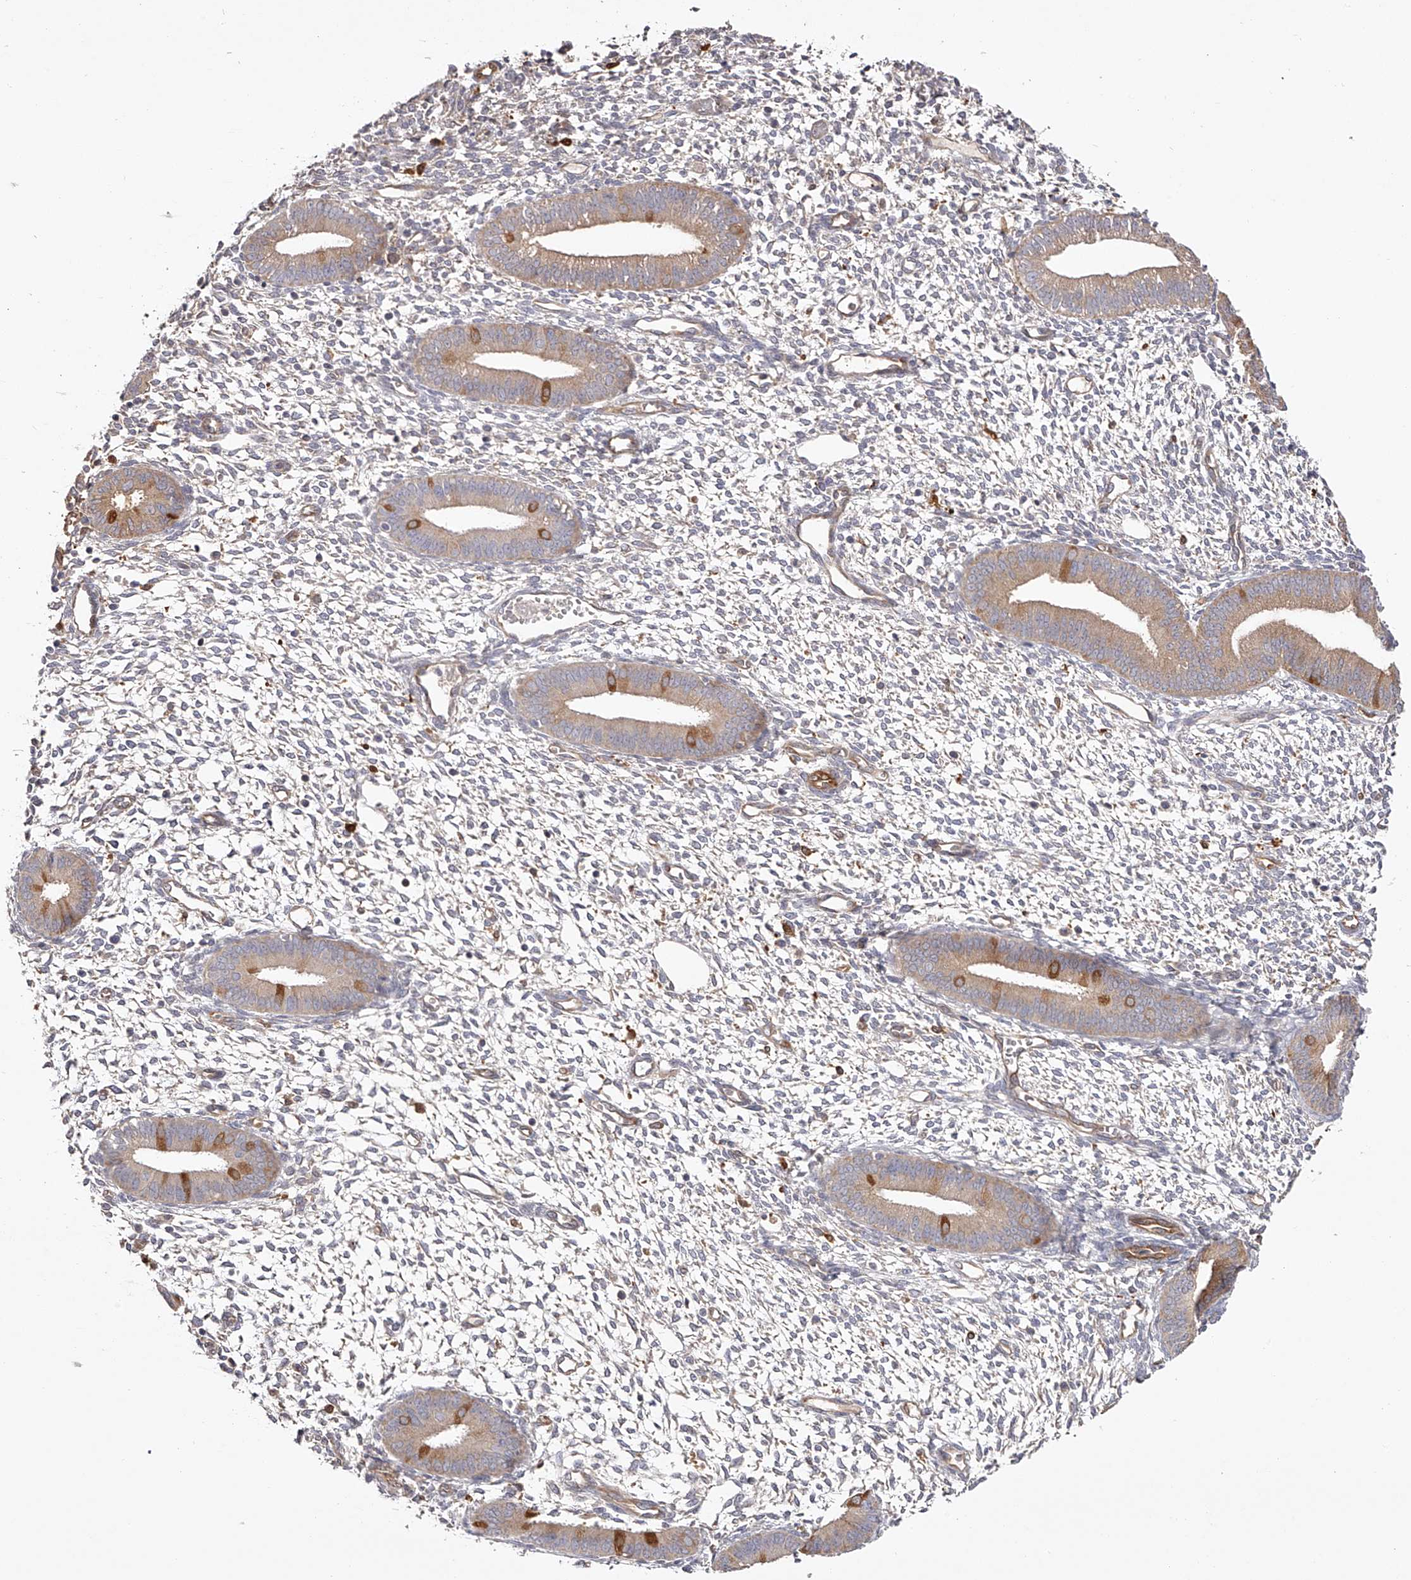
{"staining": {"intensity": "weak", "quantity": "25%-75%", "location": "cytoplasmic/membranous"}, "tissue": "endometrium", "cell_type": "Cells in endometrial stroma", "image_type": "normal", "snomed": [{"axis": "morphology", "description": "Normal tissue, NOS"}, {"axis": "topography", "description": "Endometrium"}], "caption": "Protein expression analysis of unremarkable human endometrium reveals weak cytoplasmic/membranous staining in approximately 25%-75% of cells in endometrial stroma. (brown staining indicates protein expression, while blue staining denotes nuclei).", "gene": "LAP3", "patient": {"sex": "female", "age": 46}}